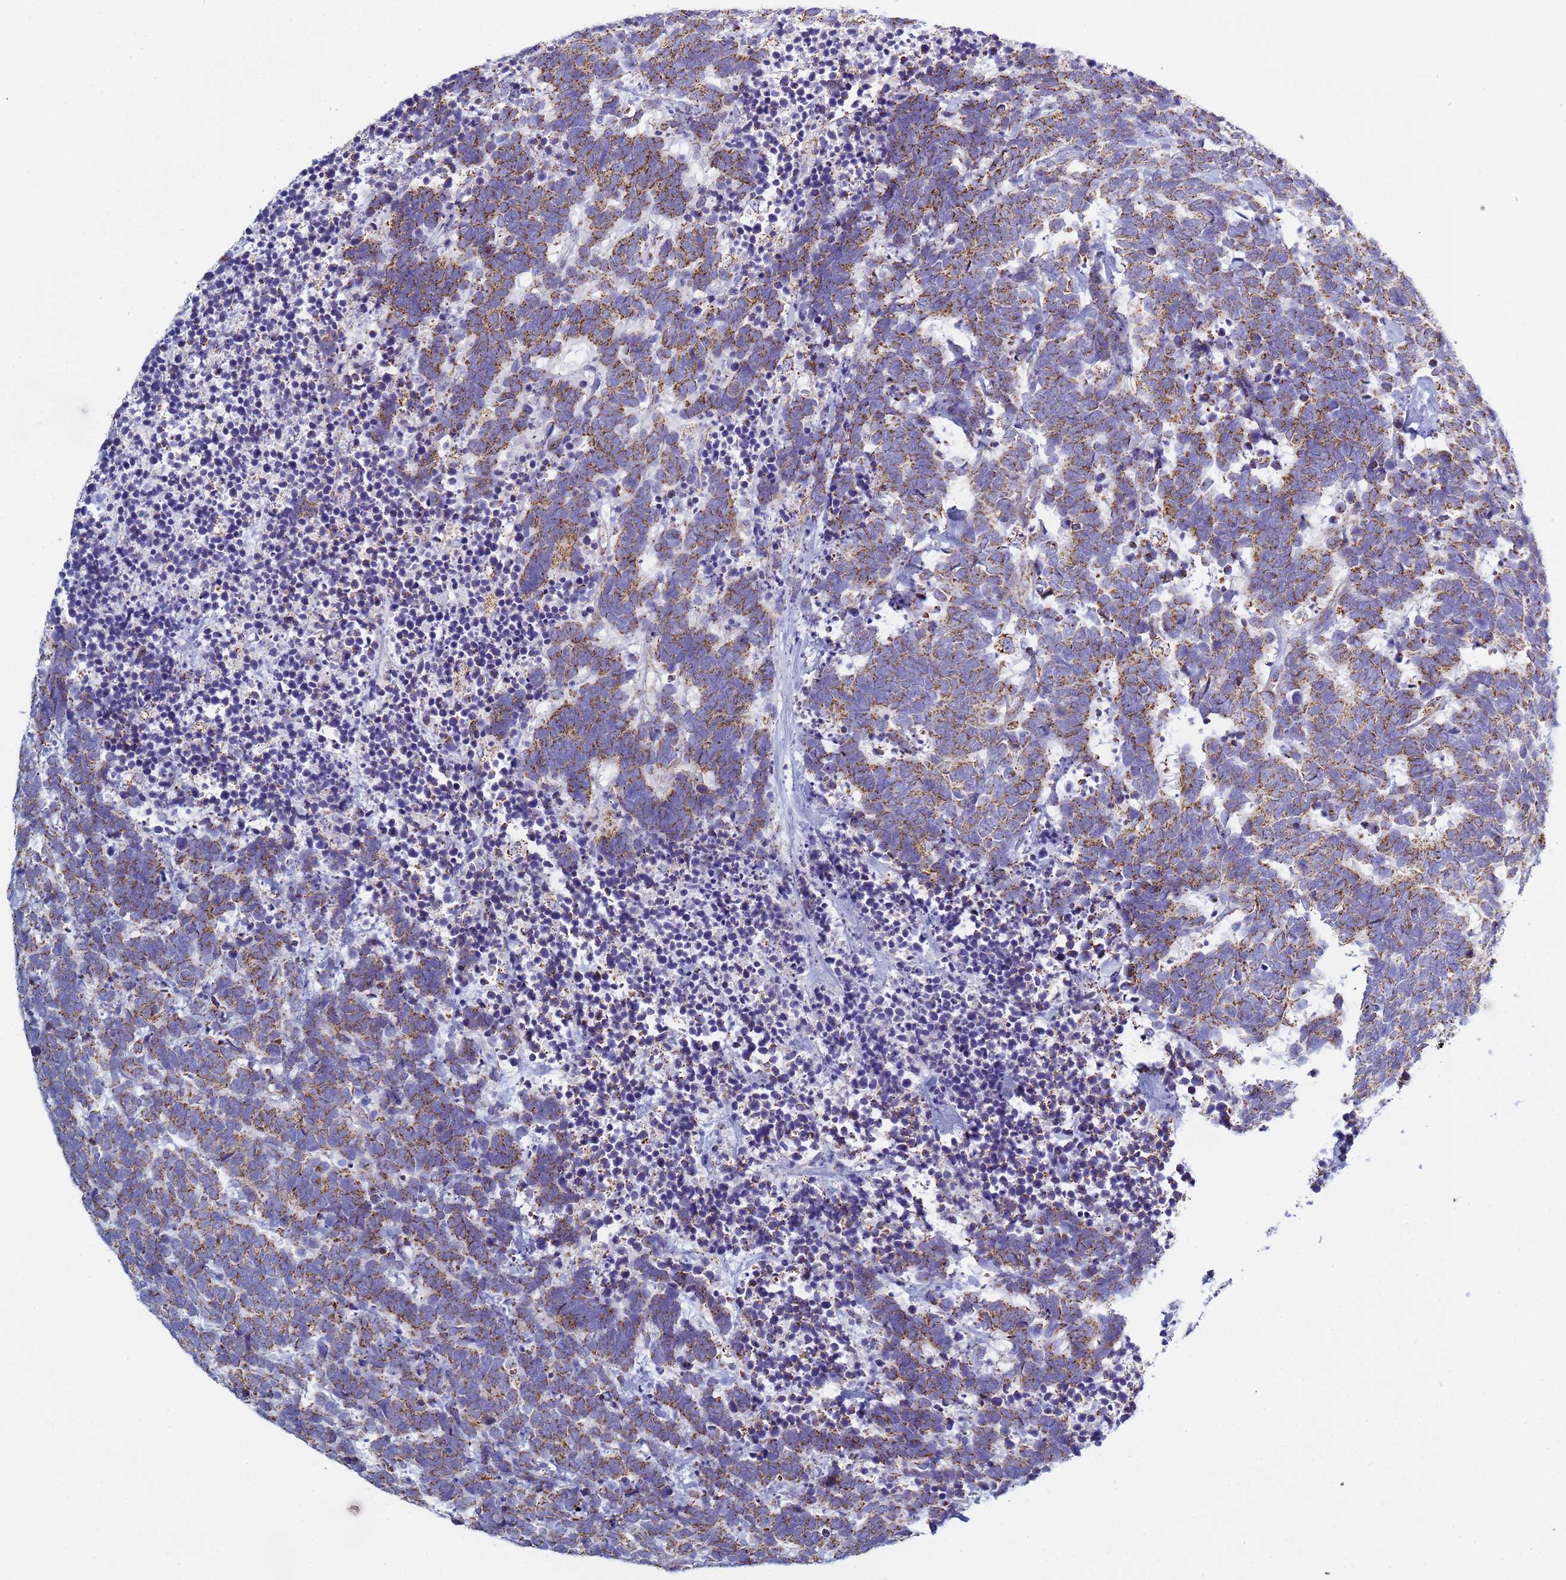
{"staining": {"intensity": "moderate", "quantity": ">75%", "location": "cytoplasmic/membranous"}, "tissue": "carcinoid", "cell_type": "Tumor cells", "image_type": "cancer", "snomed": [{"axis": "morphology", "description": "Carcinoma, NOS"}, {"axis": "morphology", "description": "Carcinoid, malignant, NOS"}, {"axis": "topography", "description": "Urinary bladder"}], "caption": "High-power microscopy captured an immunohistochemistry (IHC) image of carcinoid, revealing moderate cytoplasmic/membranous expression in about >75% of tumor cells.", "gene": "COQ4", "patient": {"sex": "male", "age": 57}}